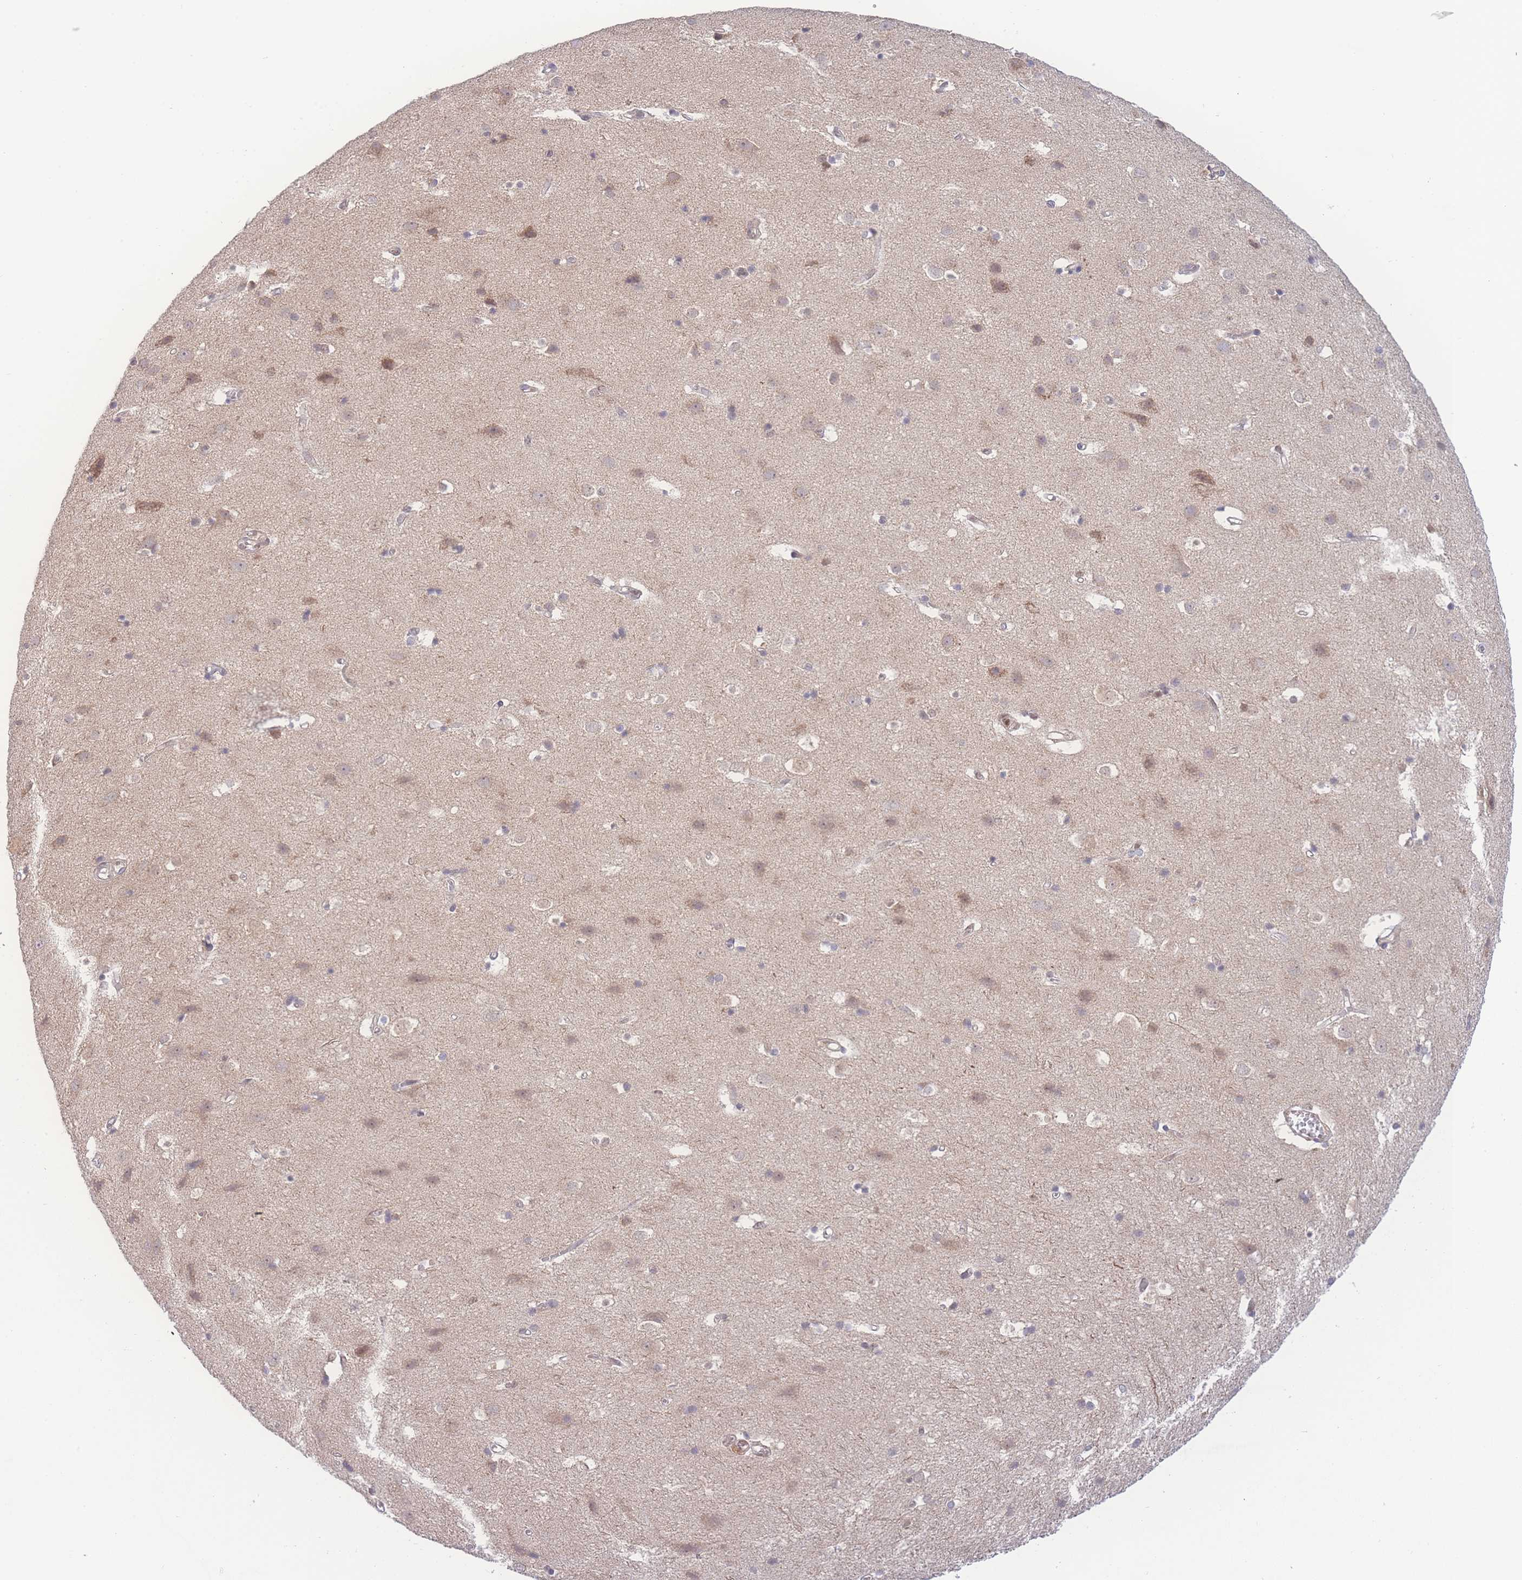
{"staining": {"intensity": "weak", "quantity": "25%-75%", "location": "cytoplasmic/membranous"}, "tissue": "cerebral cortex", "cell_type": "Endothelial cells", "image_type": "normal", "snomed": [{"axis": "morphology", "description": "Normal tissue, NOS"}, {"axis": "topography", "description": "Cerebral cortex"}], "caption": "DAB (3,3'-diaminobenzidine) immunohistochemical staining of unremarkable human cerebral cortex exhibits weak cytoplasmic/membranous protein expression in approximately 25%-75% of endothelial cells. The staining was performed using DAB (3,3'-diaminobenzidine) to visualize the protein expression in brown, while the nuclei were stained in blue with hematoxylin (Magnification: 20x).", "gene": "RAVER1", "patient": {"sex": "male", "age": 54}}